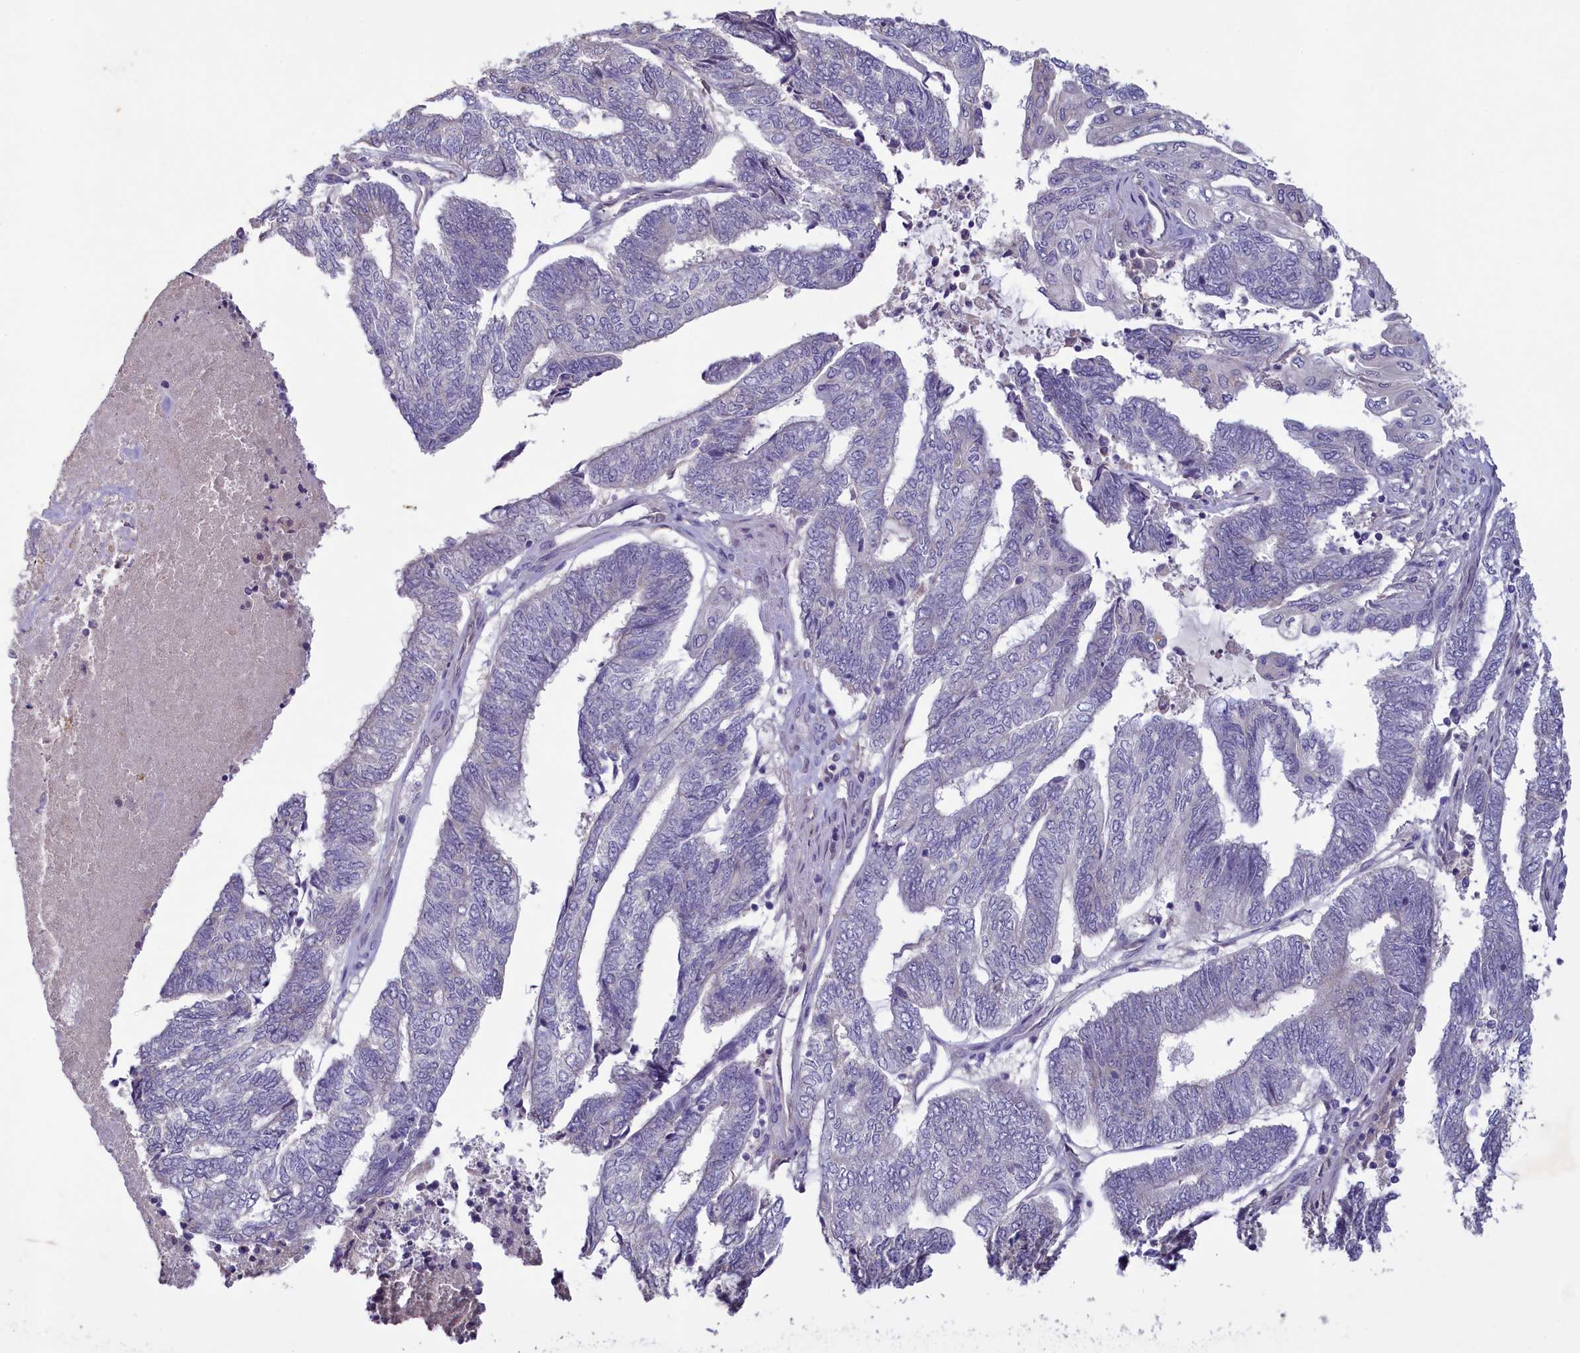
{"staining": {"intensity": "negative", "quantity": "none", "location": "none"}, "tissue": "endometrial cancer", "cell_type": "Tumor cells", "image_type": "cancer", "snomed": [{"axis": "morphology", "description": "Adenocarcinoma, NOS"}, {"axis": "topography", "description": "Uterus"}, {"axis": "topography", "description": "Endometrium"}], "caption": "IHC of human endometrial adenocarcinoma exhibits no staining in tumor cells.", "gene": "ATF7IP2", "patient": {"sex": "female", "age": 70}}